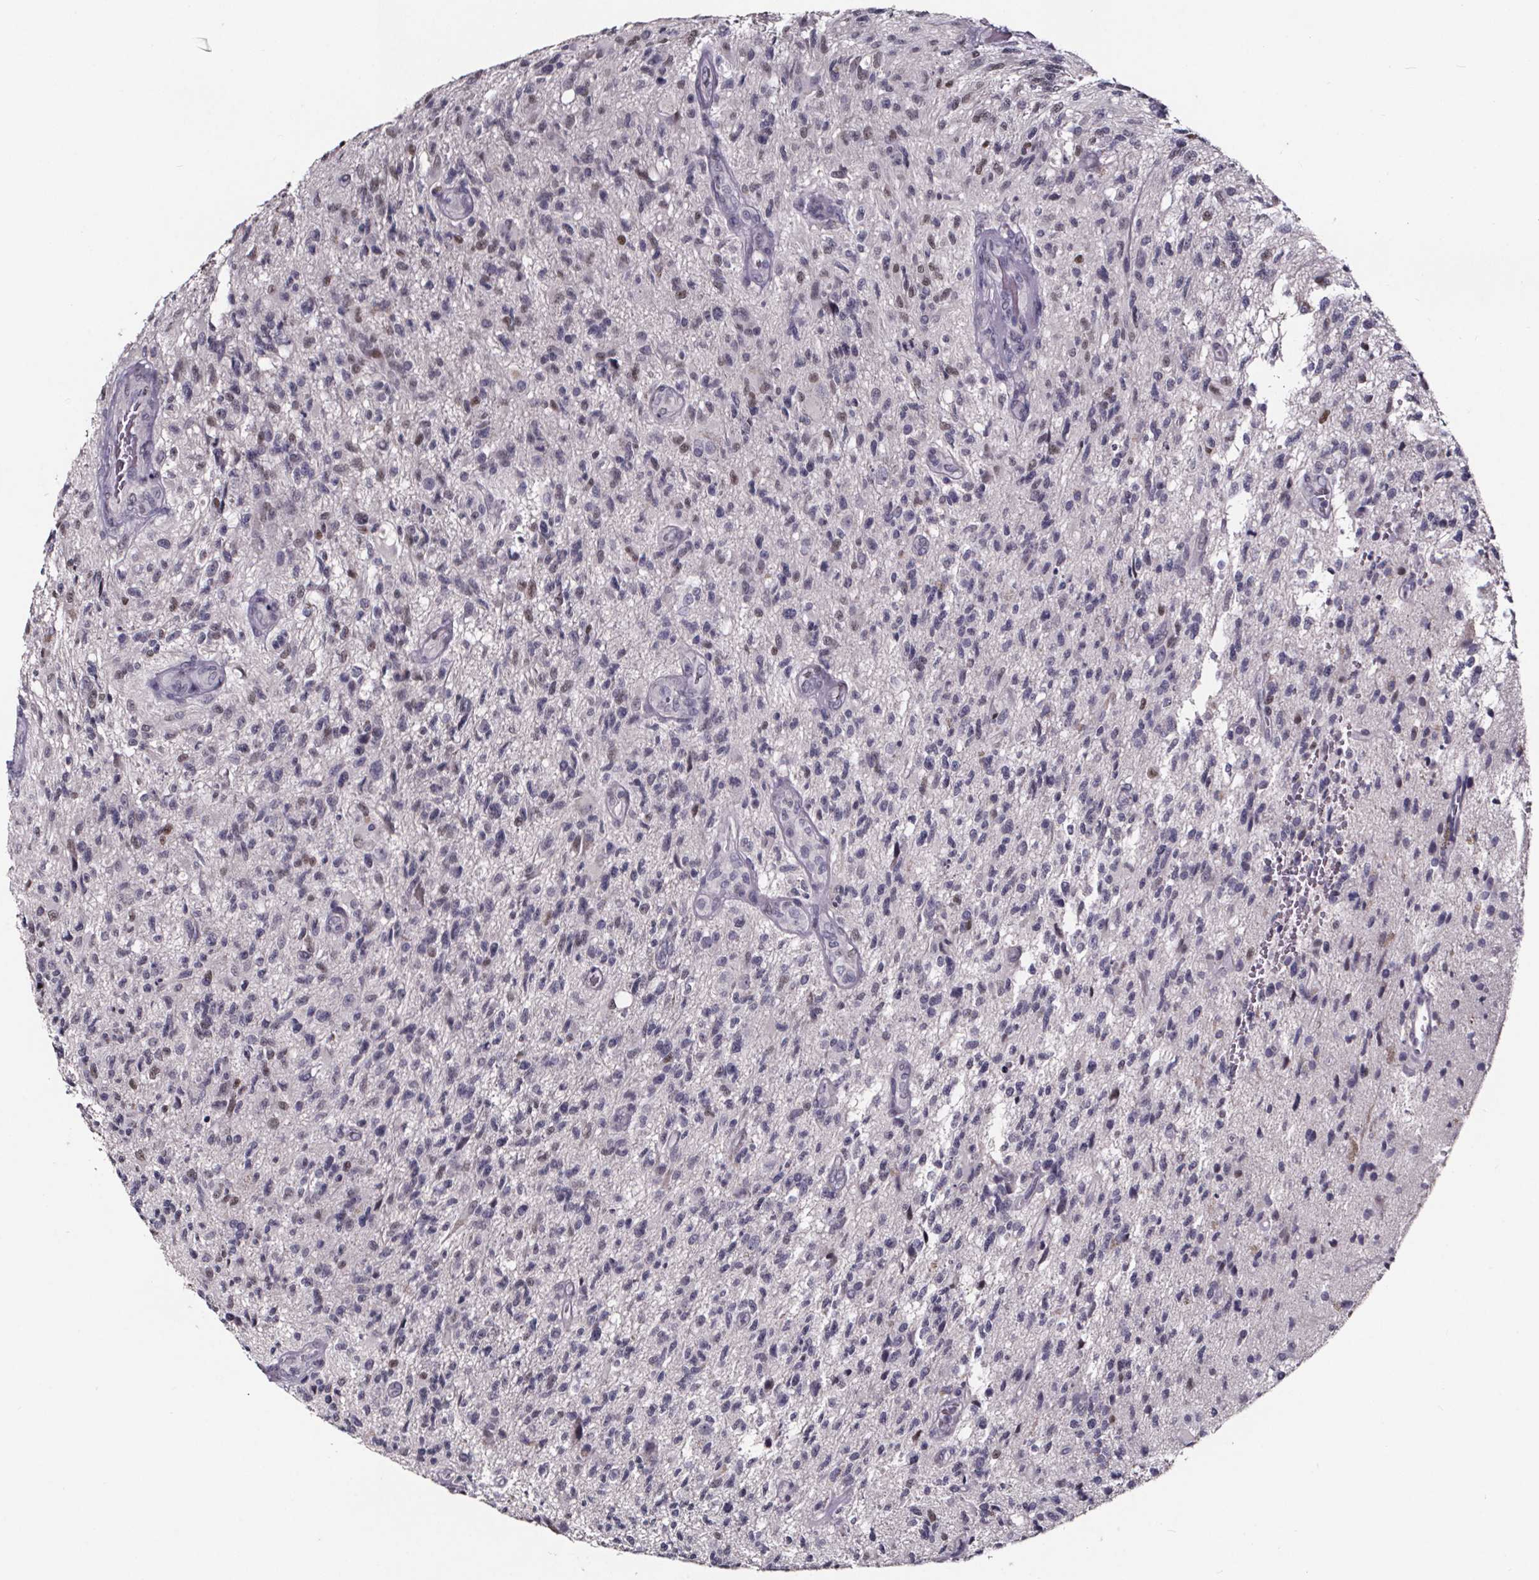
{"staining": {"intensity": "negative", "quantity": "none", "location": "none"}, "tissue": "glioma", "cell_type": "Tumor cells", "image_type": "cancer", "snomed": [{"axis": "morphology", "description": "Glioma, malignant, High grade"}, {"axis": "topography", "description": "Brain"}], "caption": "Immunohistochemistry (IHC) image of human malignant glioma (high-grade) stained for a protein (brown), which exhibits no expression in tumor cells.", "gene": "AR", "patient": {"sex": "male", "age": 56}}